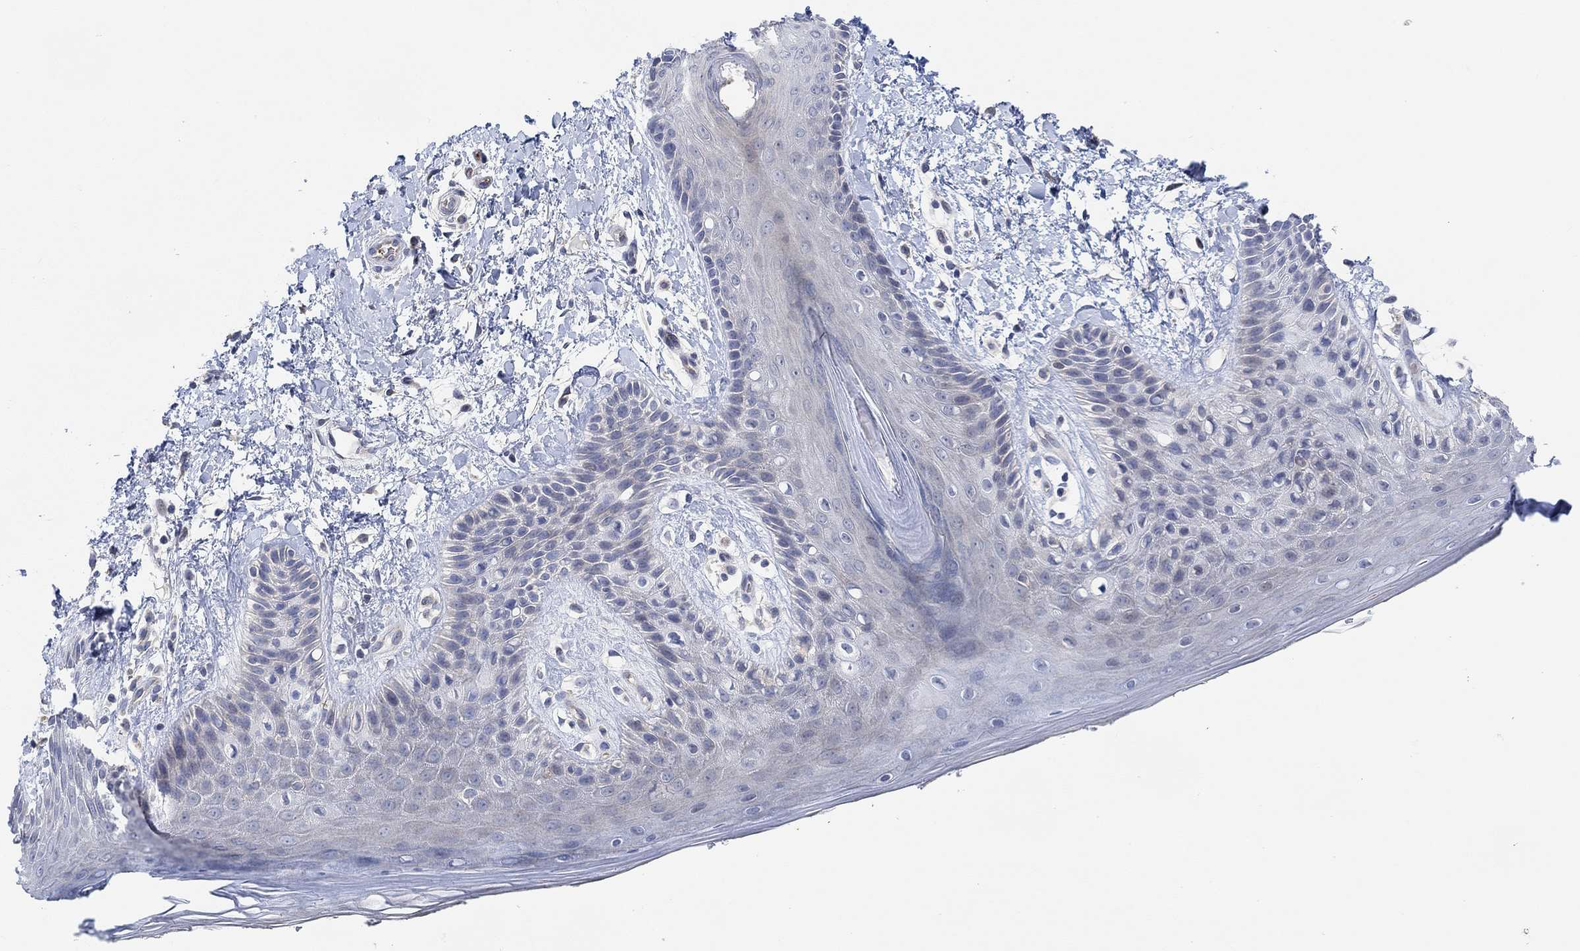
{"staining": {"intensity": "negative", "quantity": "none", "location": "none"}, "tissue": "skin", "cell_type": "Epidermal cells", "image_type": "normal", "snomed": [{"axis": "morphology", "description": "Normal tissue, NOS"}, {"axis": "topography", "description": "Anal"}], "caption": "Immunohistochemistry (IHC) histopathology image of benign skin: skin stained with DAB (3,3'-diaminobenzidine) reveals no significant protein staining in epidermal cells.", "gene": "PMFBP1", "patient": {"sex": "male", "age": 36}}